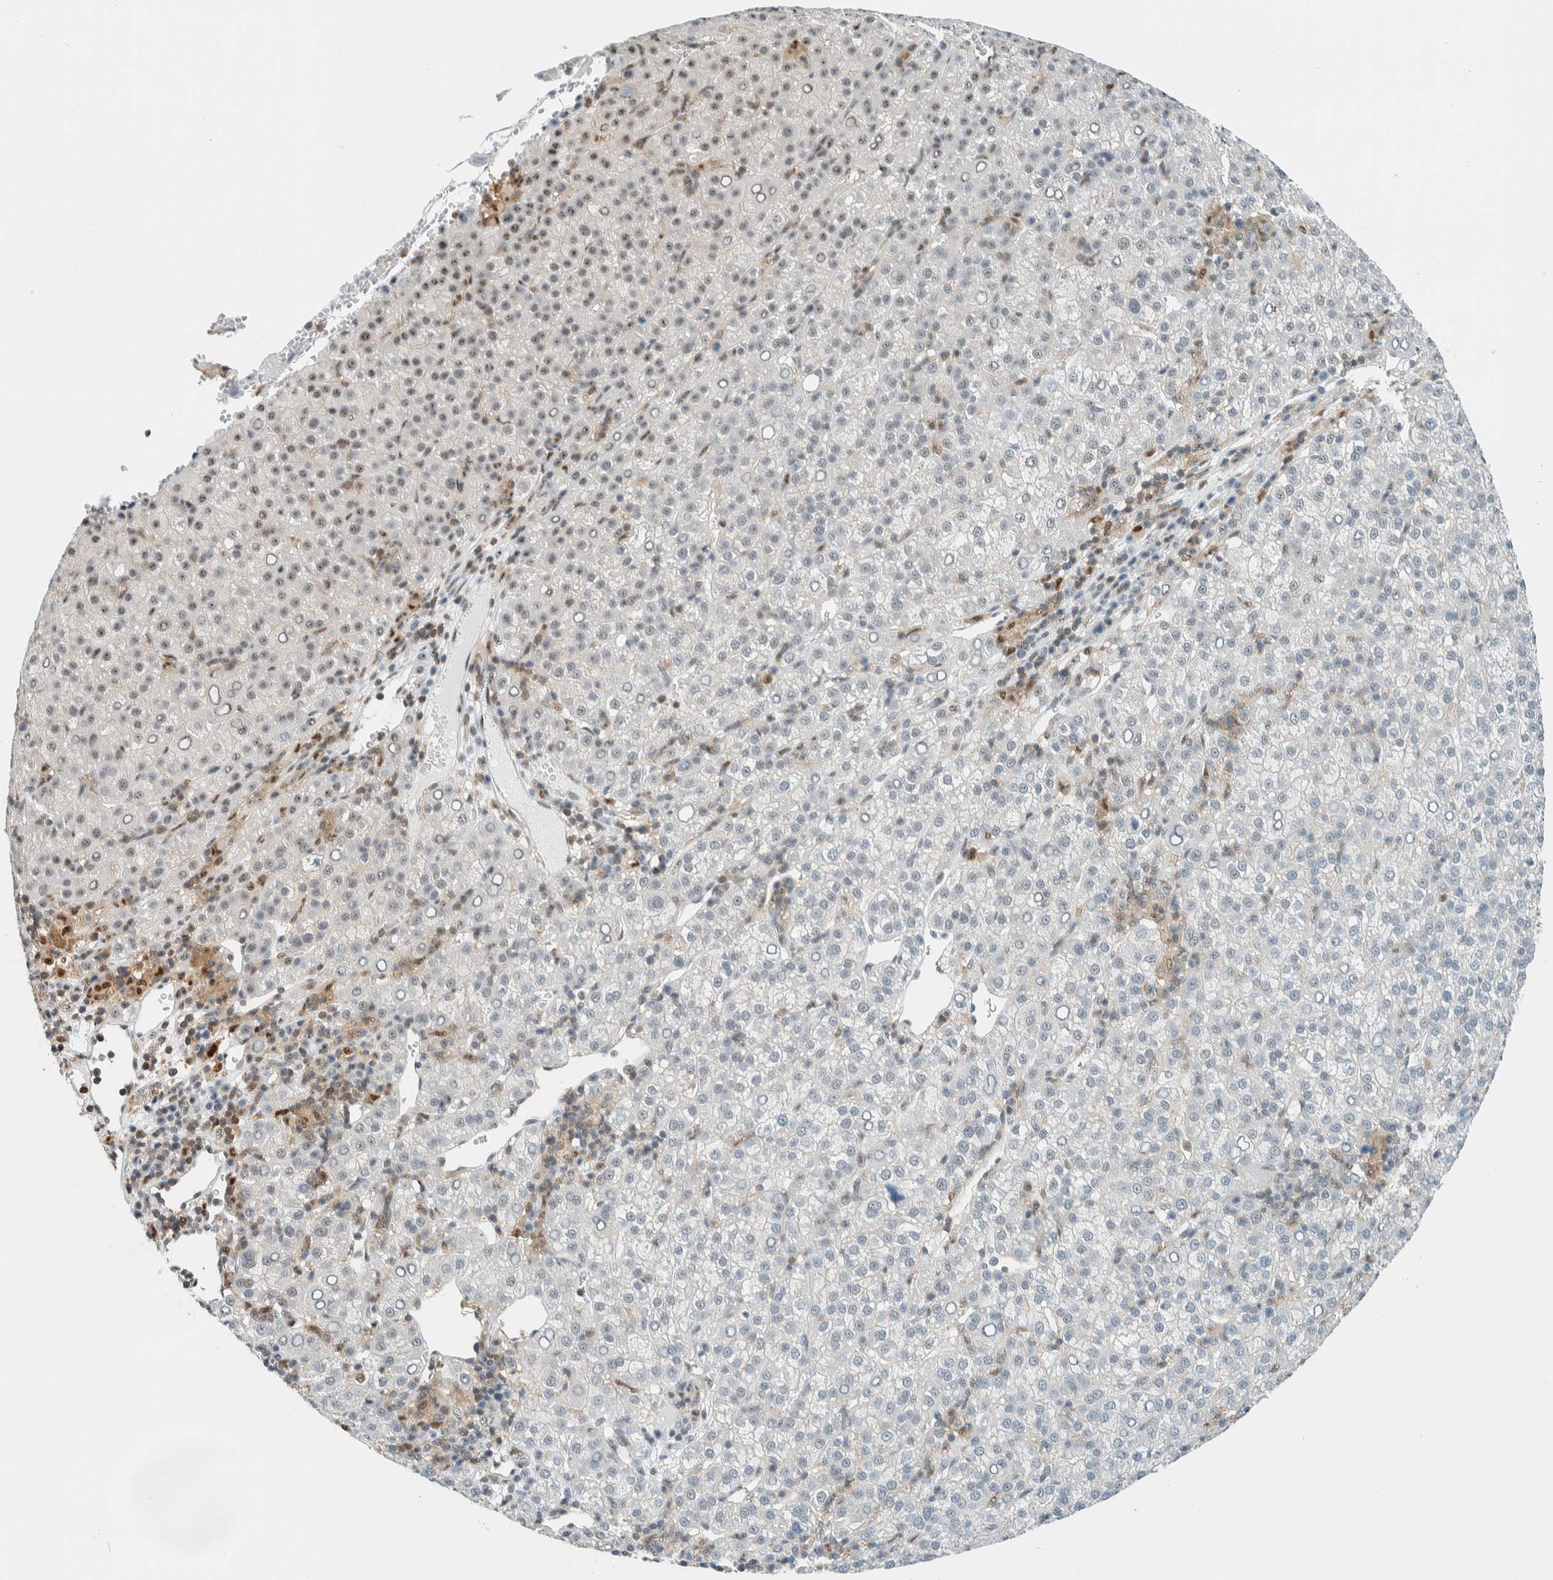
{"staining": {"intensity": "moderate", "quantity": "<25%", "location": "nuclear"}, "tissue": "liver cancer", "cell_type": "Tumor cells", "image_type": "cancer", "snomed": [{"axis": "morphology", "description": "Carcinoma, Hepatocellular, NOS"}, {"axis": "topography", "description": "Liver"}], "caption": "The immunohistochemical stain highlights moderate nuclear expression in tumor cells of liver cancer tissue. (Brightfield microscopy of DAB IHC at high magnification).", "gene": "CYSRT1", "patient": {"sex": "female", "age": 58}}